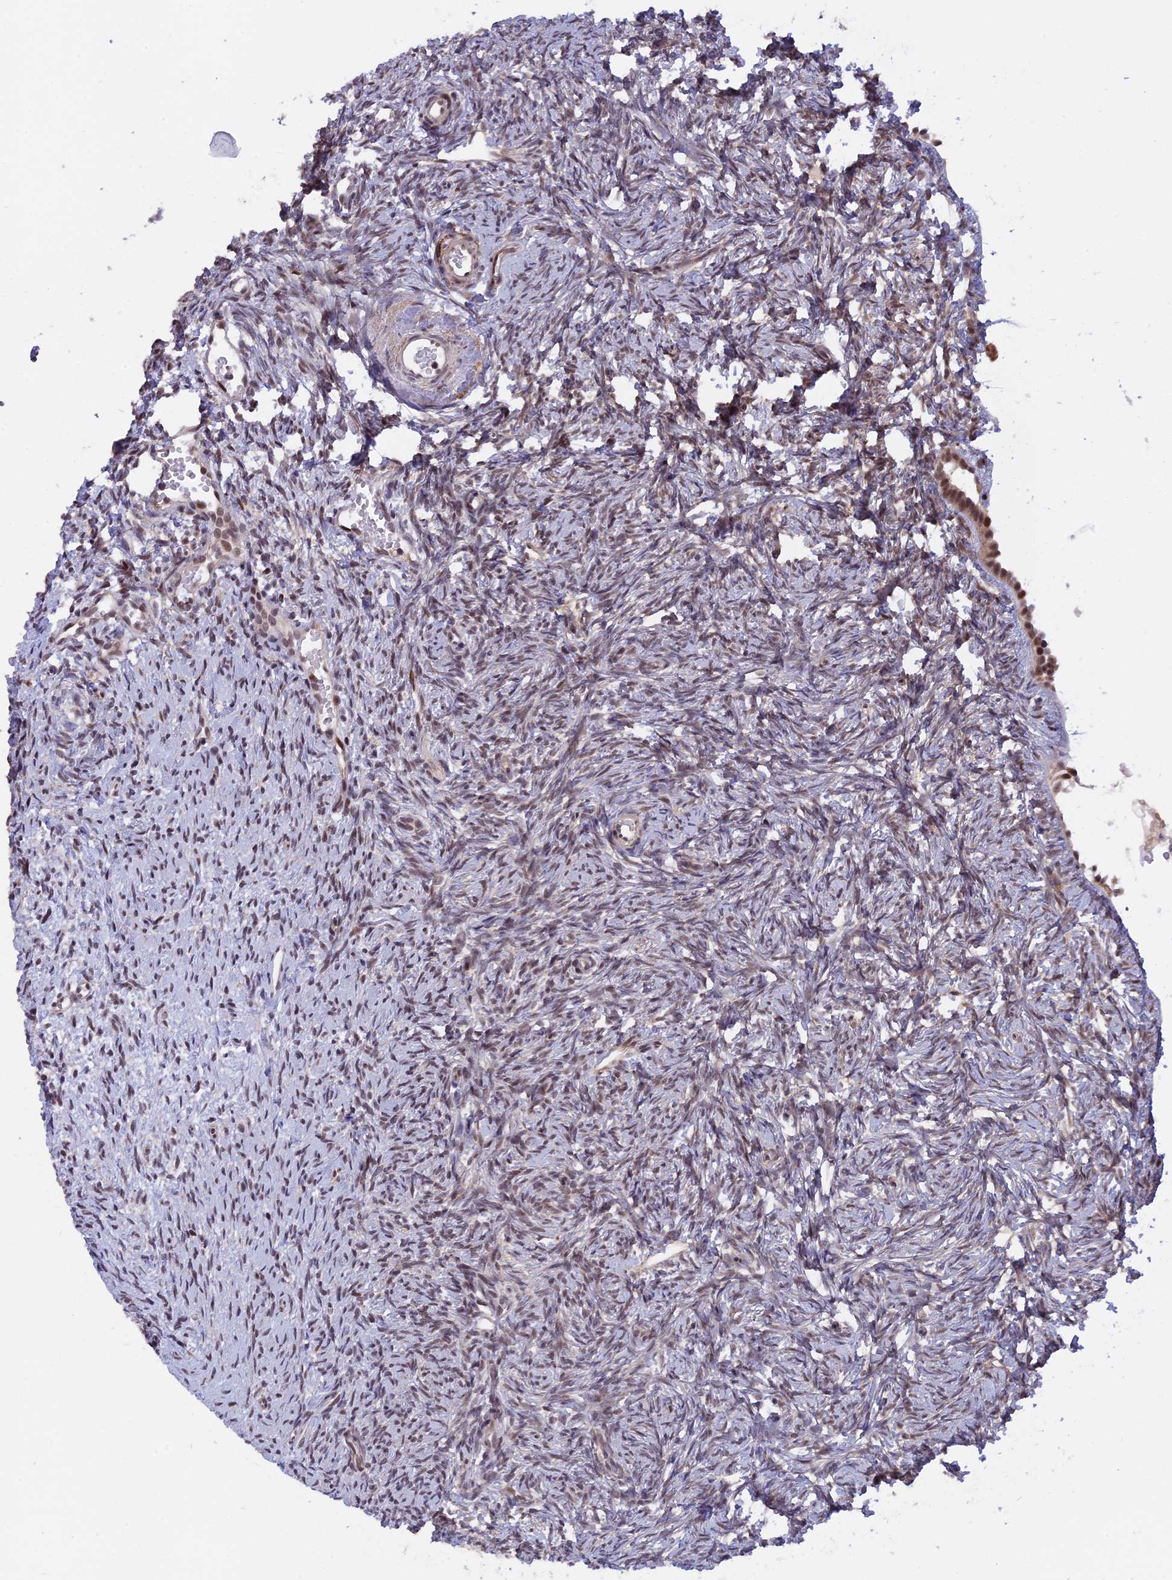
{"staining": {"intensity": "moderate", "quantity": ">75%", "location": "nuclear"}, "tissue": "ovary", "cell_type": "Follicle cells", "image_type": "normal", "snomed": [{"axis": "morphology", "description": "Normal tissue, NOS"}, {"axis": "topography", "description": "Ovary"}], "caption": "Protein positivity by immunohistochemistry shows moderate nuclear positivity in approximately >75% of follicle cells in unremarkable ovary.", "gene": "POLR2C", "patient": {"sex": "female", "age": 51}}